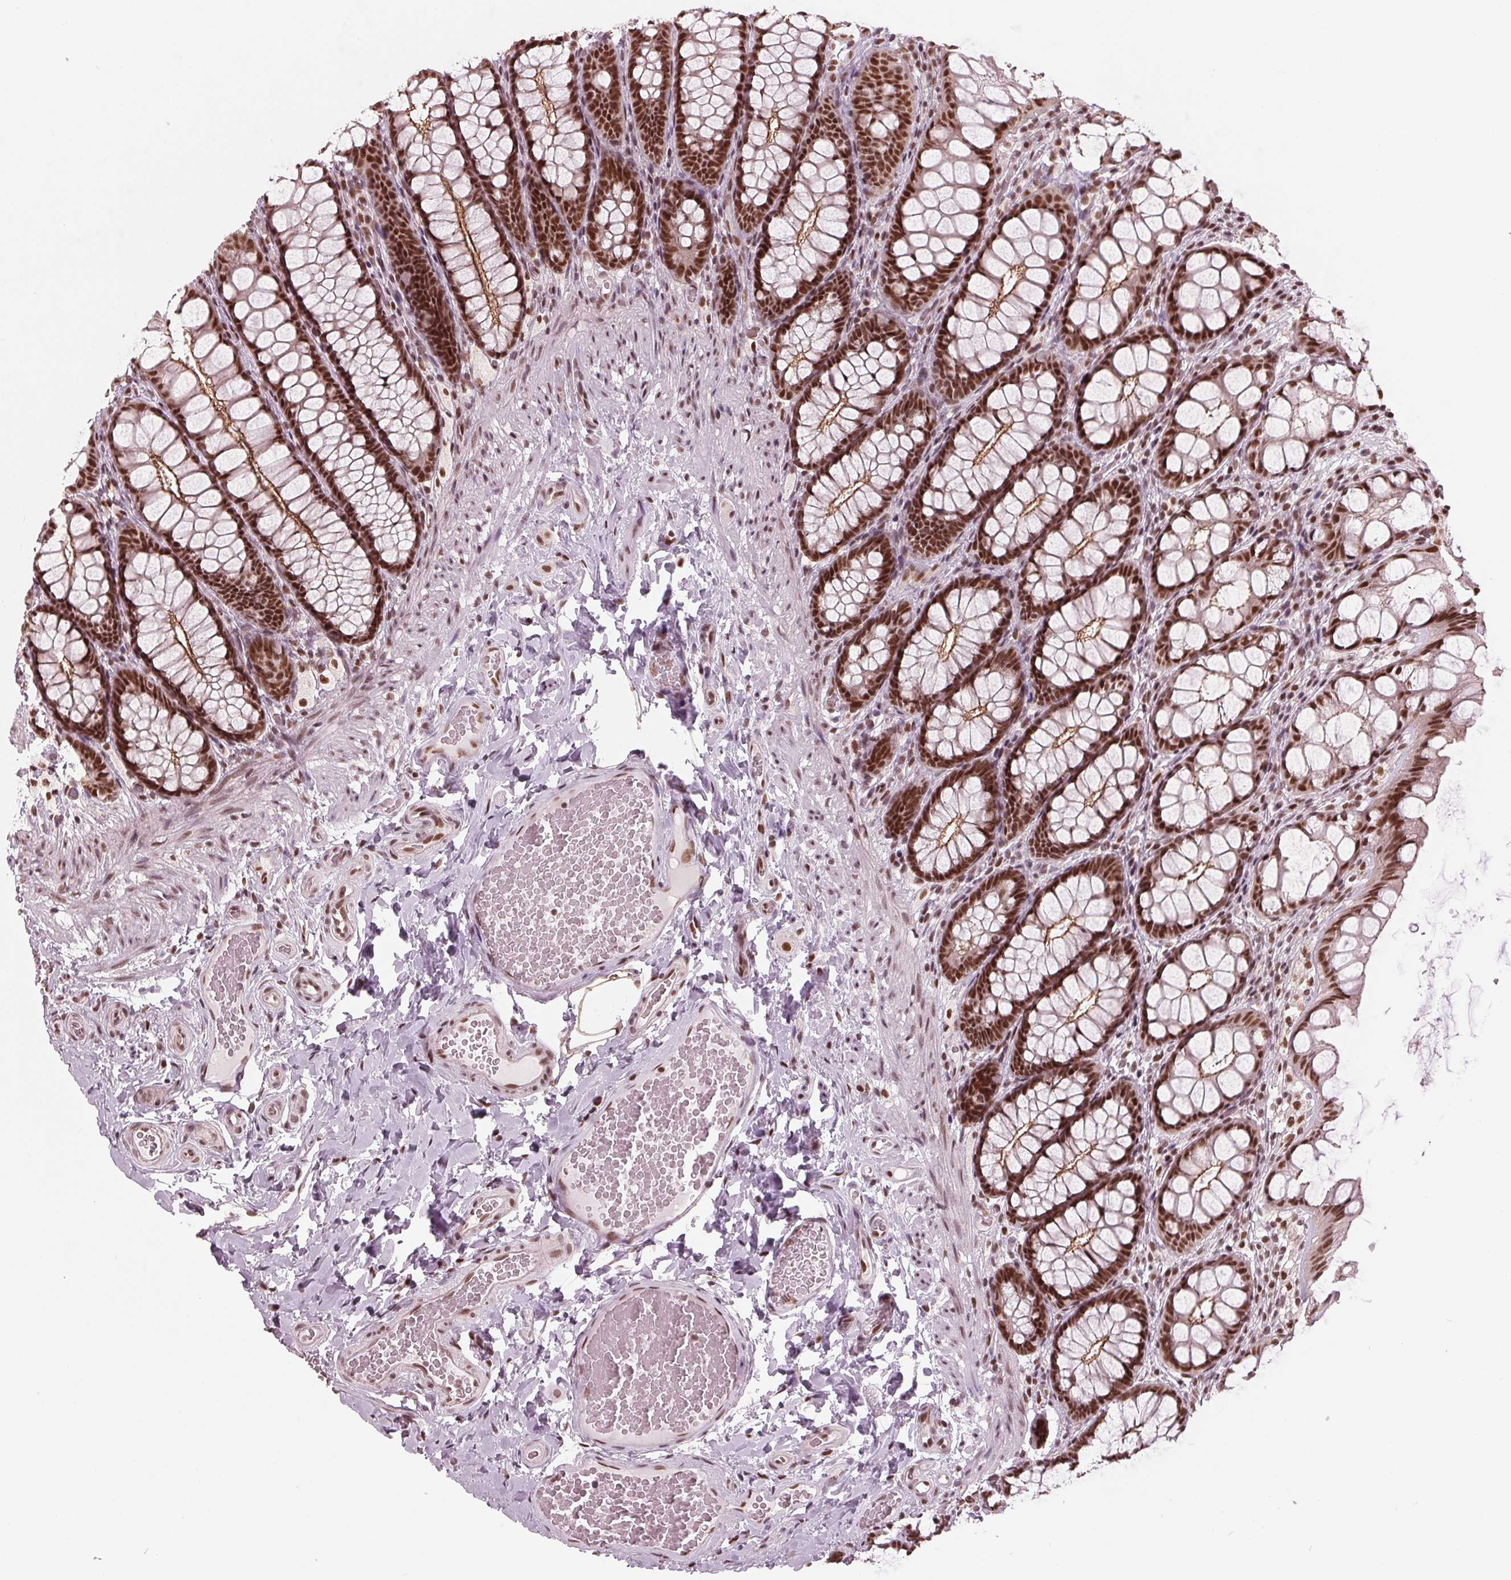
{"staining": {"intensity": "moderate", "quantity": ">75%", "location": "nuclear"}, "tissue": "colon", "cell_type": "Endothelial cells", "image_type": "normal", "snomed": [{"axis": "morphology", "description": "Normal tissue, NOS"}, {"axis": "topography", "description": "Colon"}], "caption": "Immunohistochemical staining of unremarkable human colon shows medium levels of moderate nuclear expression in approximately >75% of endothelial cells. (DAB (3,3'-diaminobenzidine) IHC with brightfield microscopy, high magnification).", "gene": "LSM2", "patient": {"sex": "male", "age": 47}}